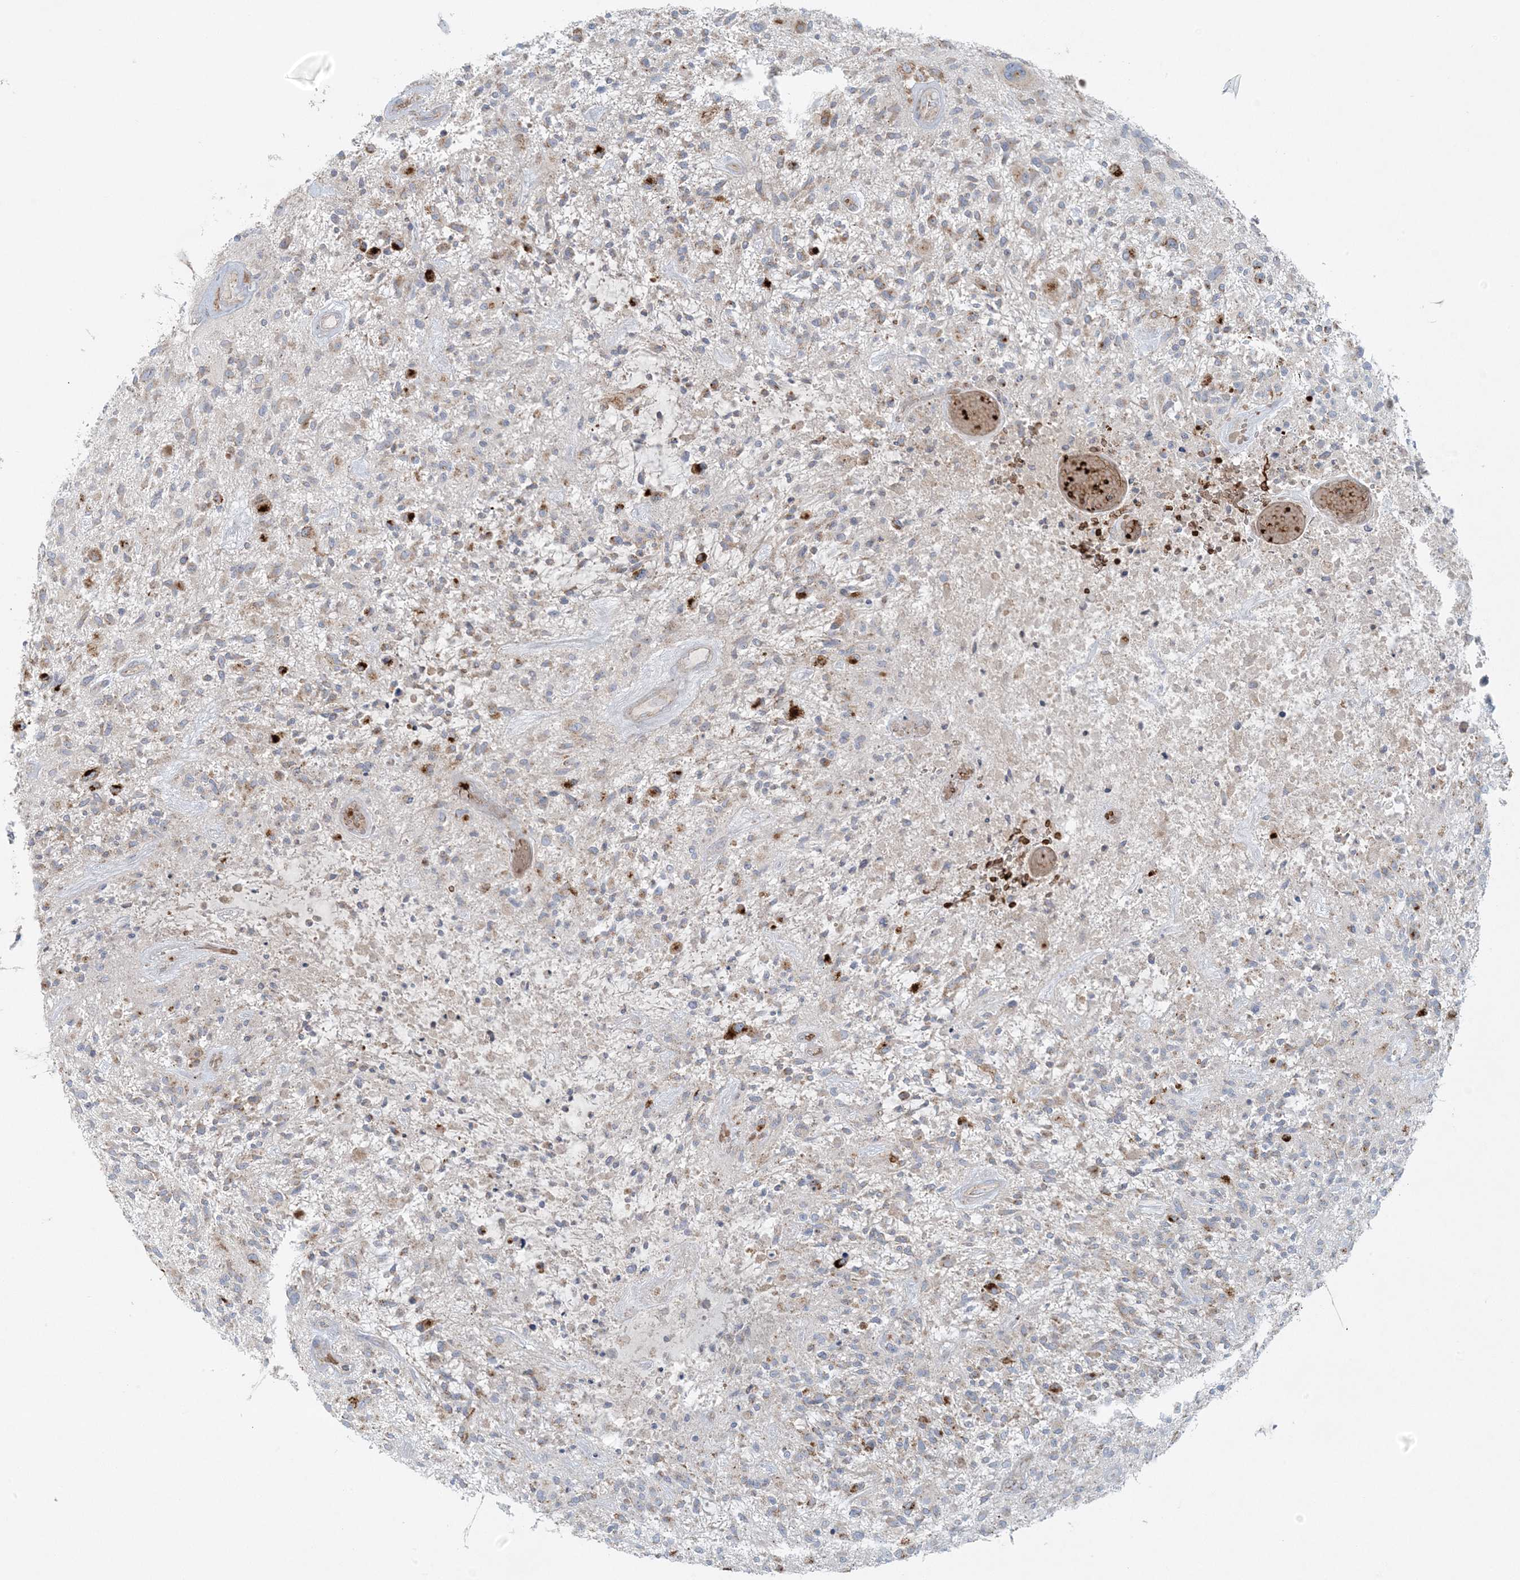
{"staining": {"intensity": "weak", "quantity": "<25%", "location": "cytoplasmic/membranous"}, "tissue": "glioma", "cell_type": "Tumor cells", "image_type": "cancer", "snomed": [{"axis": "morphology", "description": "Glioma, malignant, High grade"}, {"axis": "topography", "description": "Brain"}], "caption": "Immunohistochemistry histopathology image of neoplastic tissue: human glioma stained with DAB displays no significant protein expression in tumor cells.", "gene": "PIK3R4", "patient": {"sex": "male", "age": 47}}